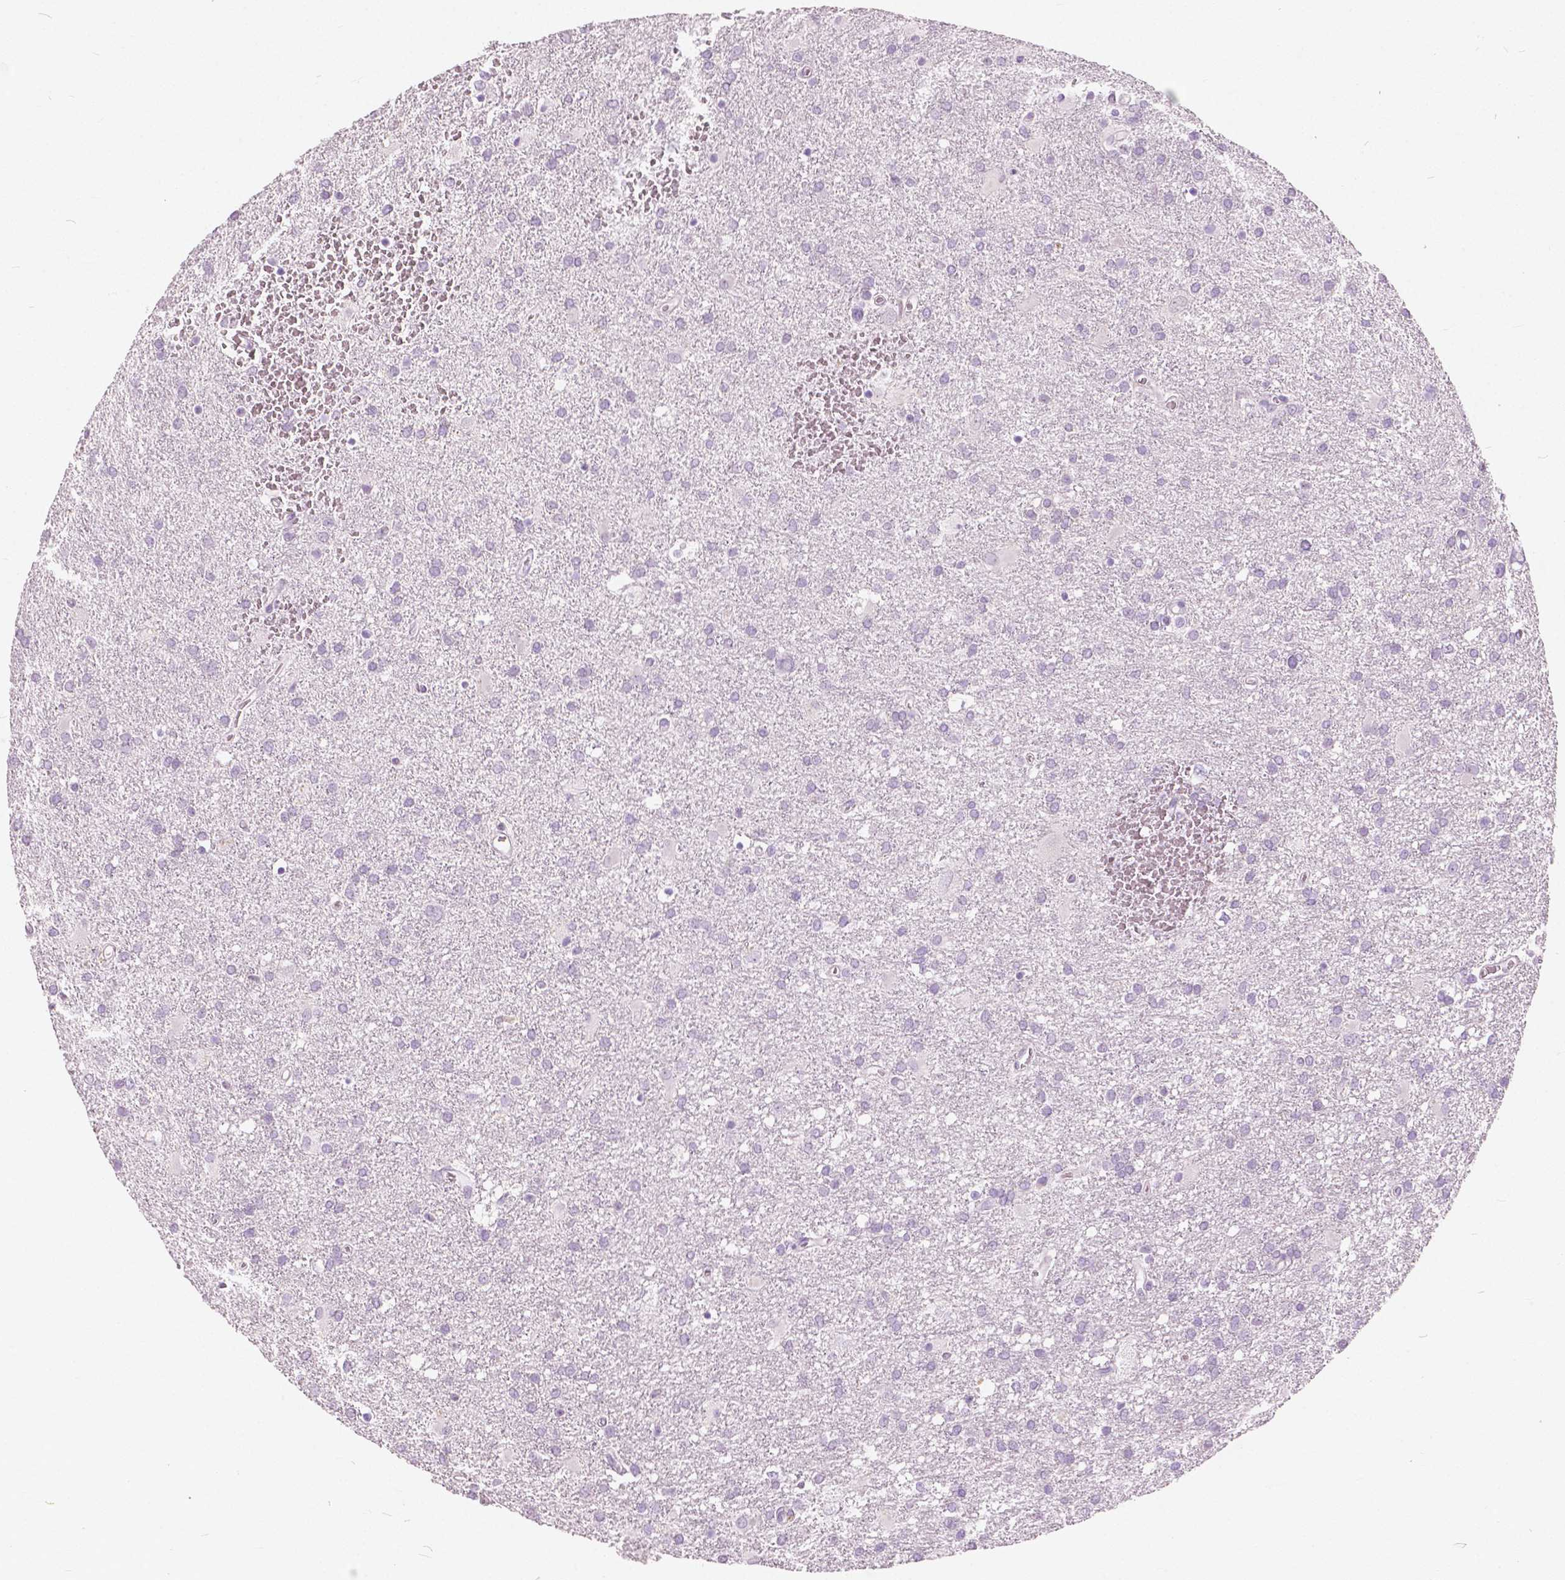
{"staining": {"intensity": "negative", "quantity": "none", "location": "none"}, "tissue": "glioma", "cell_type": "Tumor cells", "image_type": "cancer", "snomed": [{"axis": "morphology", "description": "Glioma, malignant, Low grade"}, {"axis": "topography", "description": "Brain"}], "caption": "IHC image of neoplastic tissue: malignant glioma (low-grade) stained with DAB (3,3'-diaminobenzidine) displays no significant protein staining in tumor cells.", "gene": "GALM", "patient": {"sex": "male", "age": 66}}